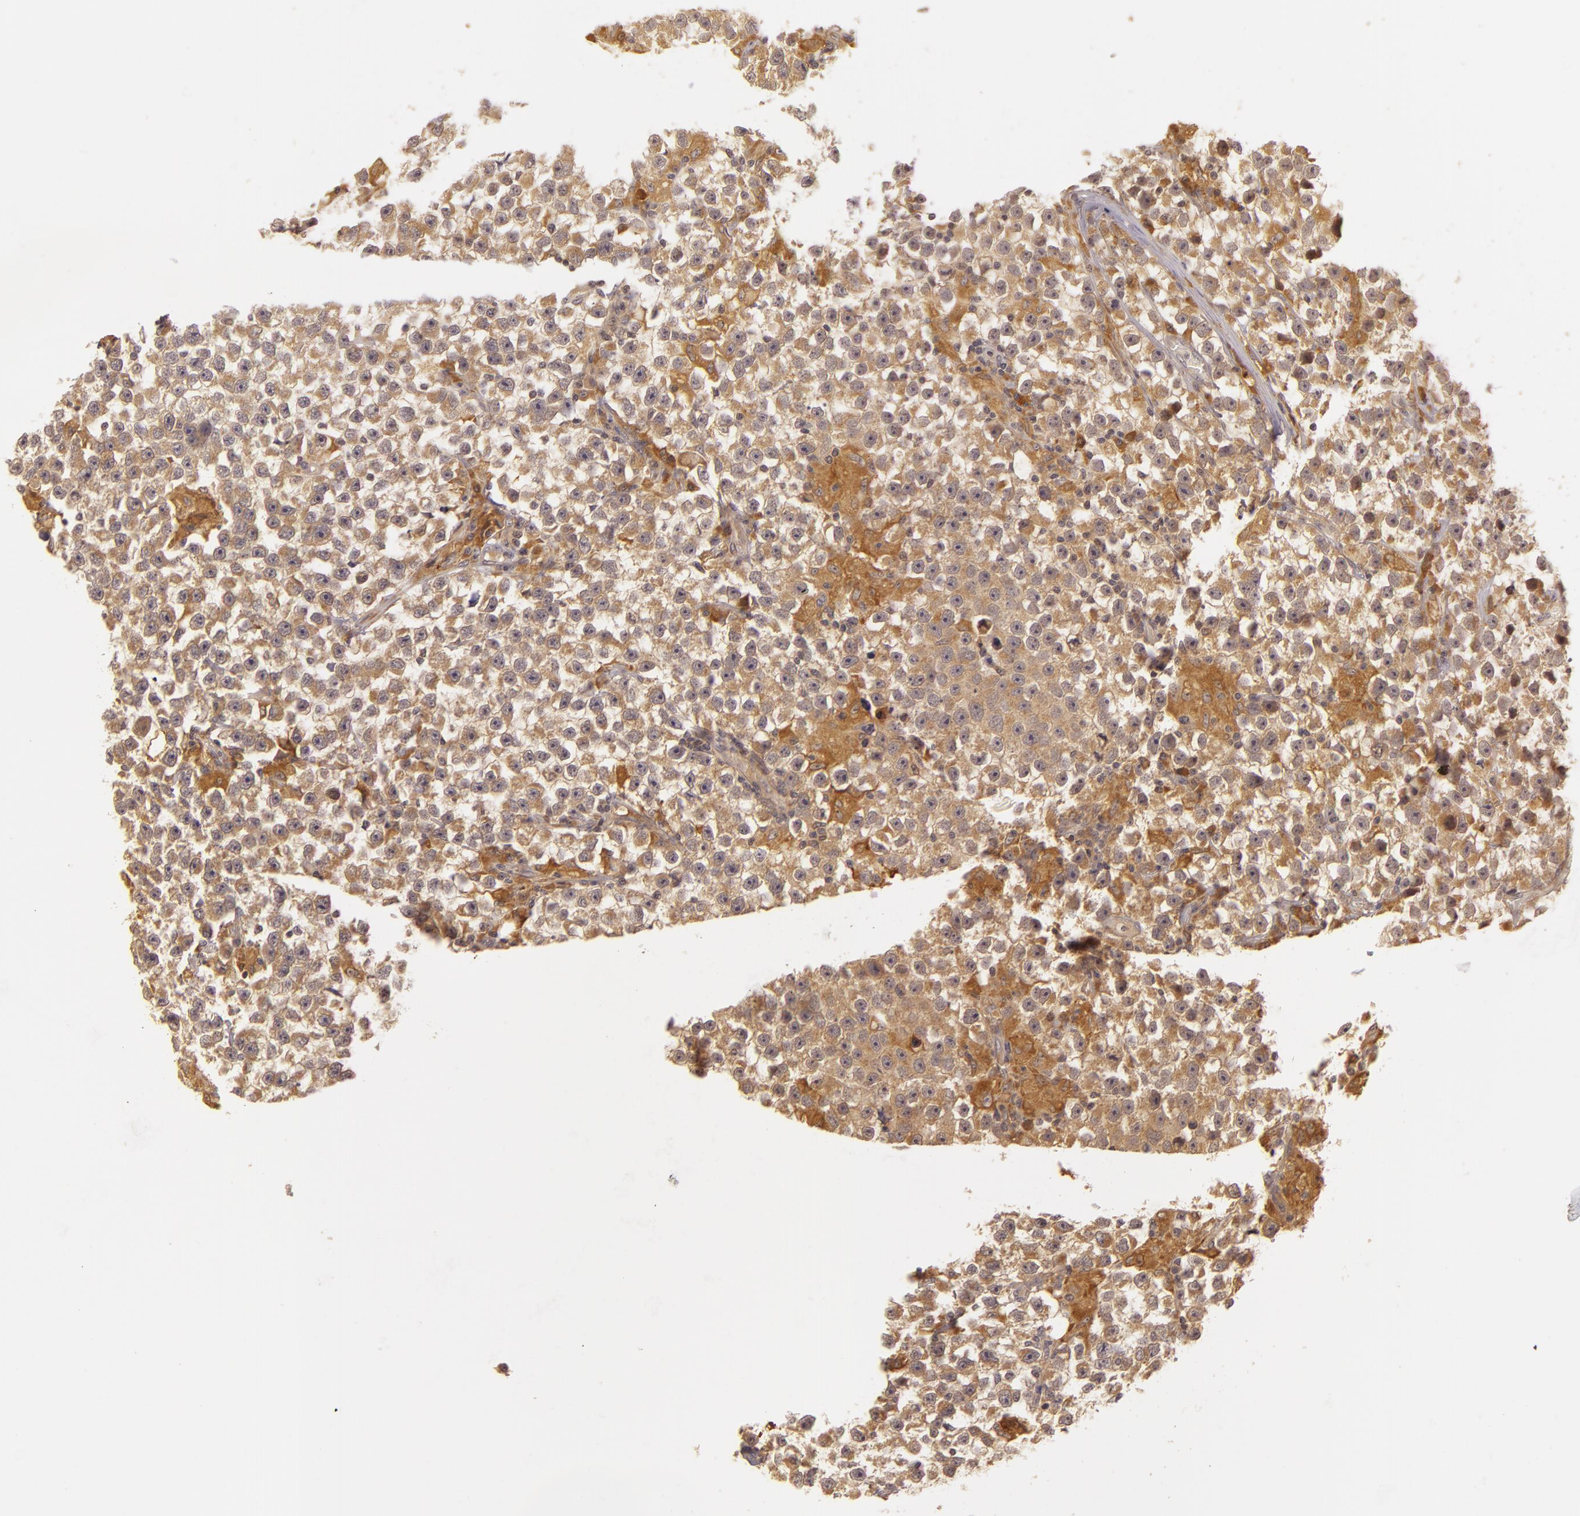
{"staining": {"intensity": "moderate", "quantity": "25%-75%", "location": "cytoplasmic/membranous"}, "tissue": "testis cancer", "cell_type": "Tumor cells", "image_type": "cancer", "snomed": [{"axis": "morphology", "description": "Seminoma, NOS"}, {"axis": "topography", "description": "Testis"}], "caption": "Immunohistochemistry of testis cancer (seminoma) reveals medium levels of moderate cytoplasmic/membranous positivity in about 25%-75% of tumor cells.", "gene": "PPP1R3F", "patient": {"sex": "male", "age": 33}}